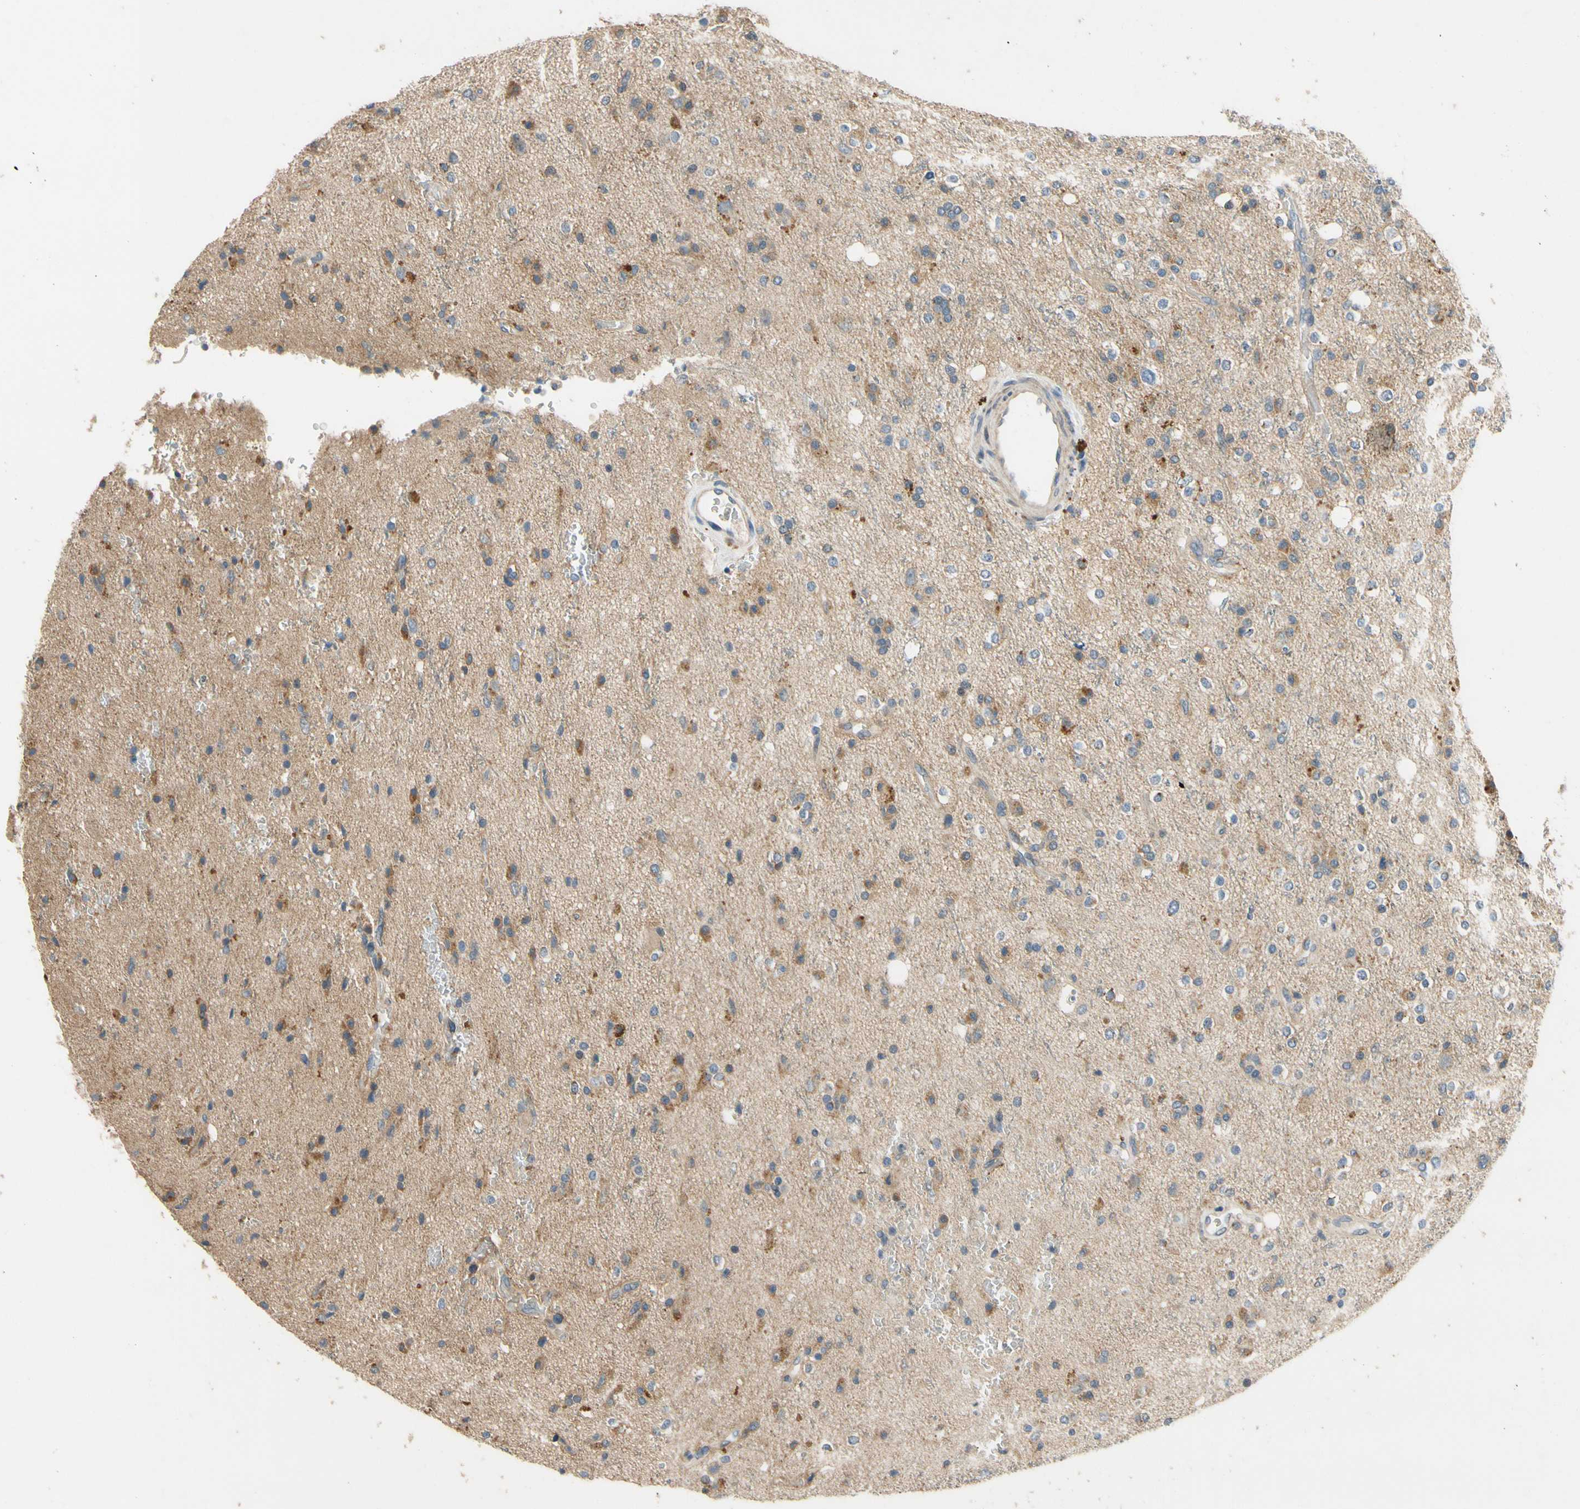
{"staining": {"intensity": "moderate", "quantity": "<25%", "location": "cytoplasmic/membranous"}, "tissue": "glioma", "cell_type": "Tumor cells", "image_type": "cancer", "snomed": [{"axis": "morphology", "description": "Glioma, malignant, High grade"}, {"axis": "topography", "description": "Brain"}], "caption": "The photomicrograph displays a brown stain indicating the presence of a protein in the cytoplasmic/membranous of tumor cells in malignant glioma (high-grade).", "gene": "ALKBH3", "patient": {"sex": "male", "age": 47}}